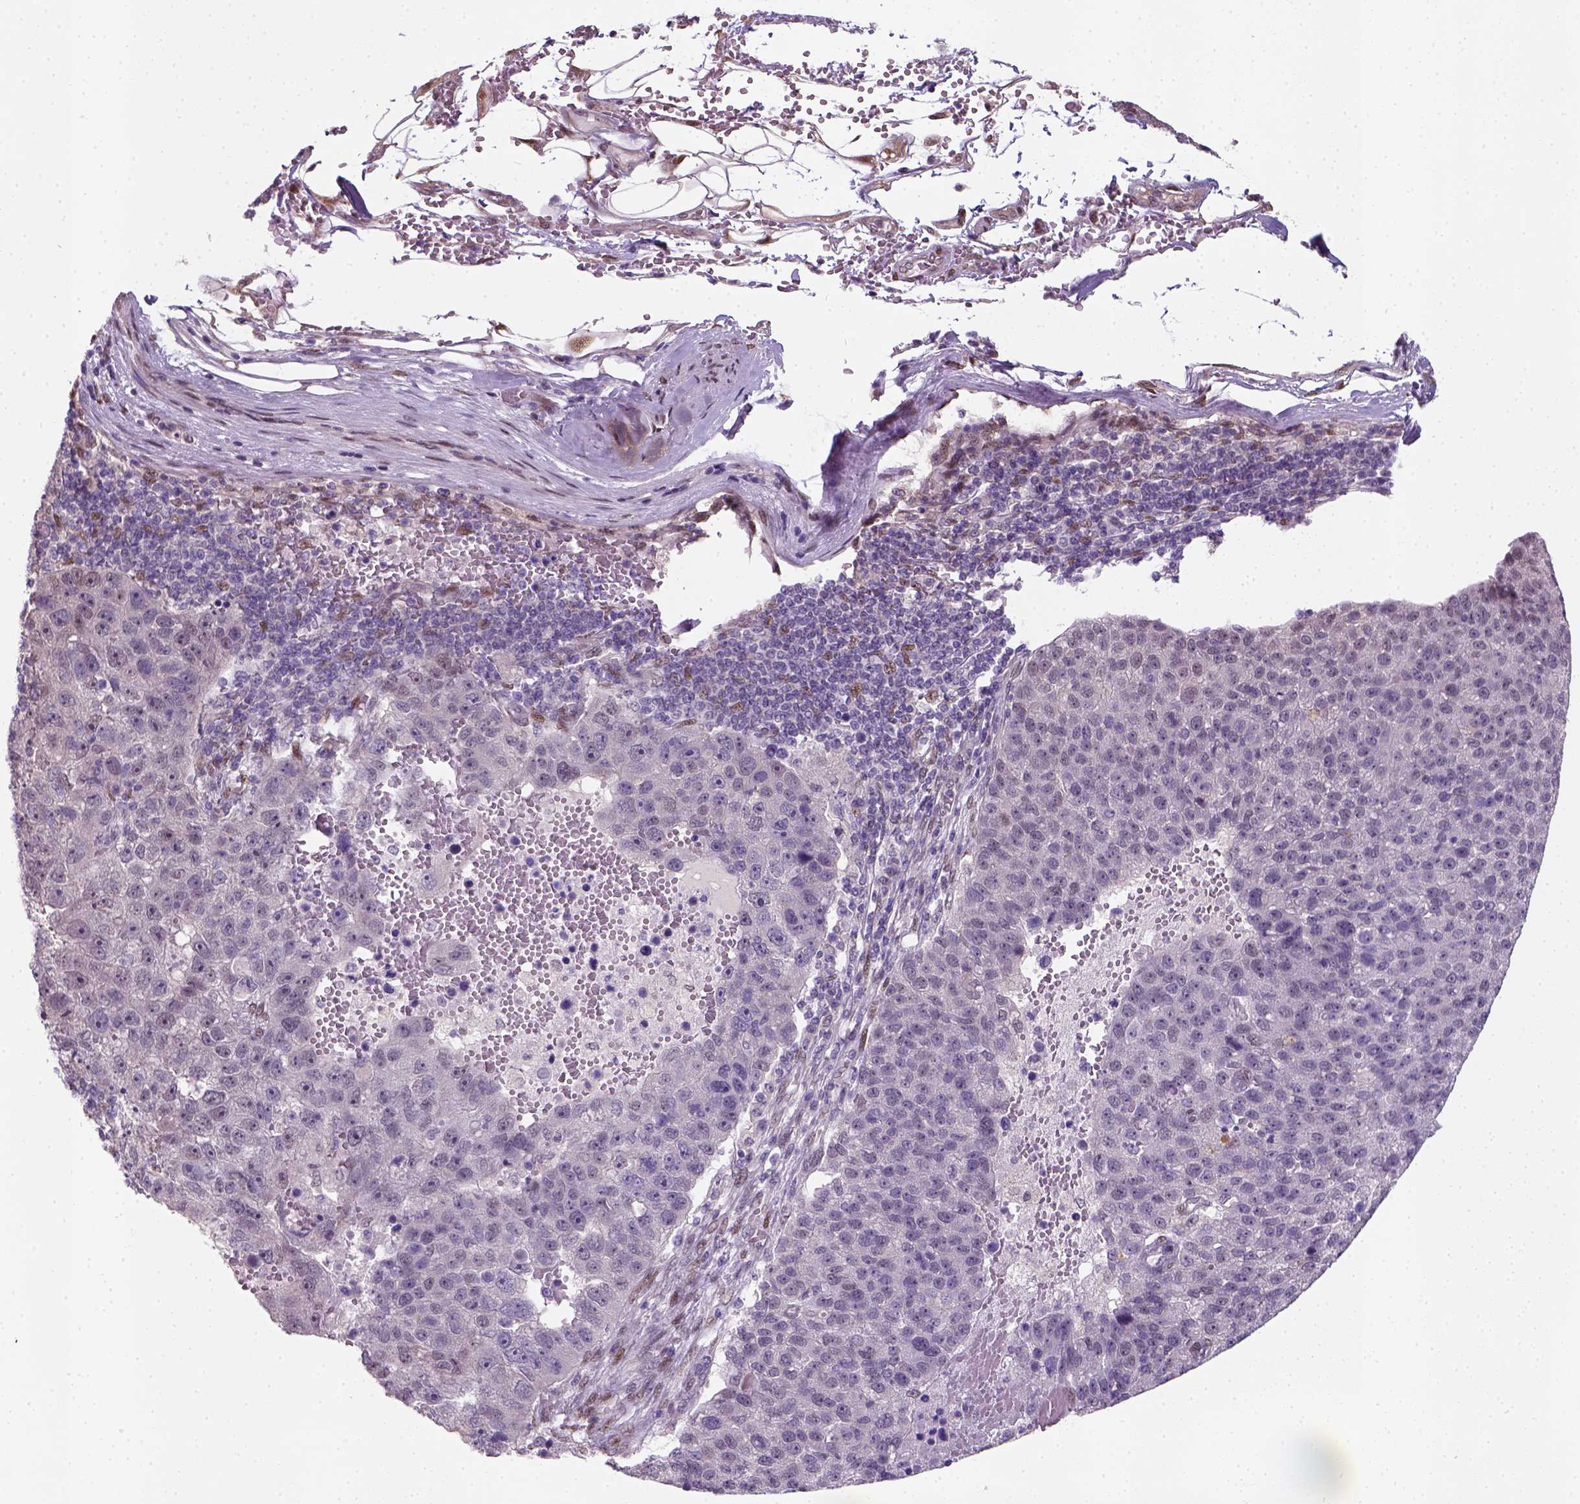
{"staining": {"intensity": "negative", "quantity": "none", "location": "none"}, "tissue": "pancreatic cancer", "cell_type": "Tumor cells", "image_type": "cancer", "snomed": [{"axis": "morphology", "description": "Adenocarcinoma, NOS"}, {"axis": "topography", "description": "Pancreas"}], "caption": "Tumor cells show no significant positivity in adenocarcinoma (pancreatic).", "gene": "C1orf112", "patient": {"sex": "female", "age": 61}}